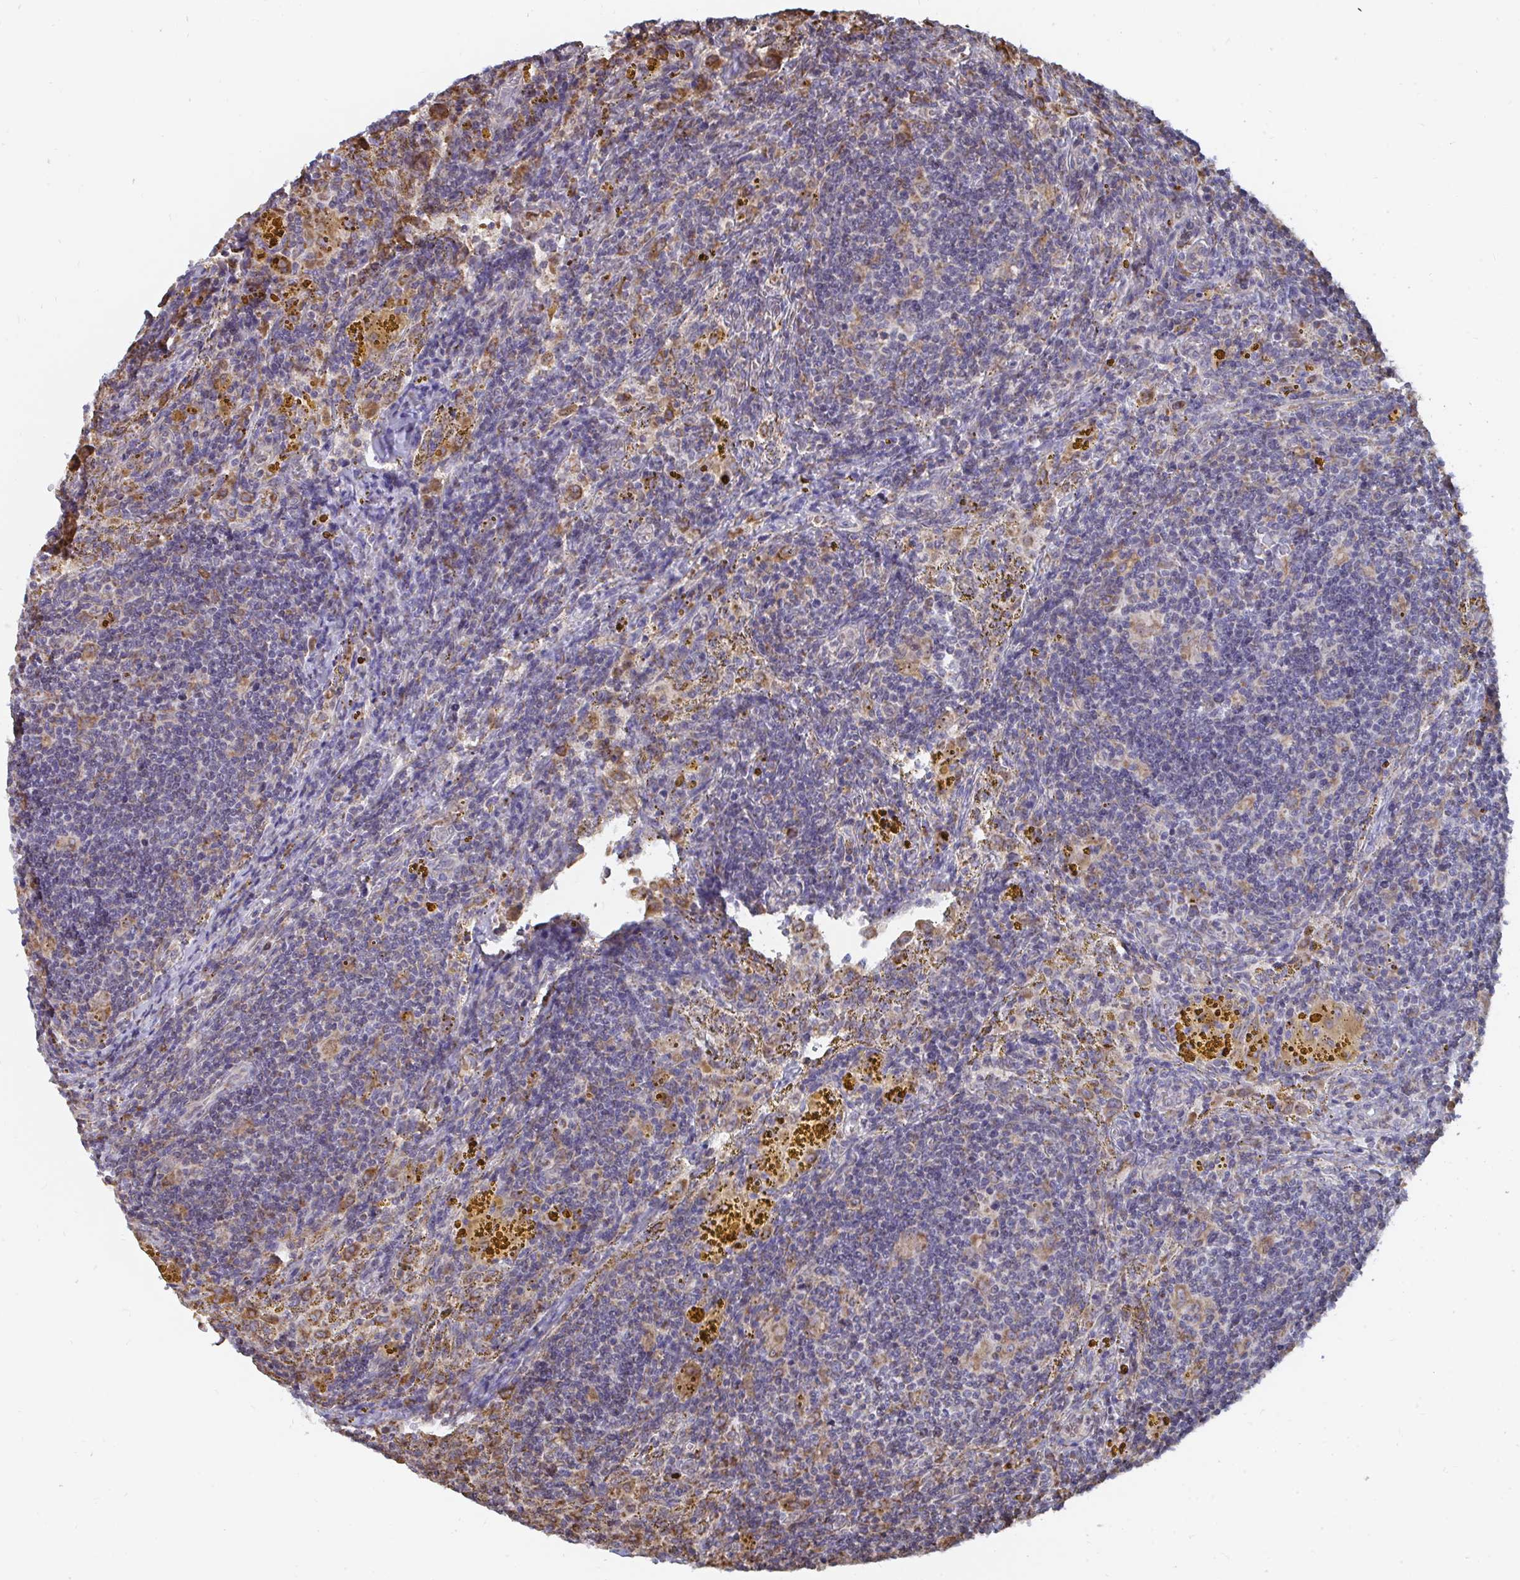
{"staining": {"intensity": "negative", "quantity": "none", "location": "none"}, "tissue": "lymphoma", "cell_type": "Tumor cells", "image_type": "cancer", "snomed": [{"axis": "morphology", "description": "Malignant lymphoma, non-Hodgkin's type, Low grade"}, {"axis": "topography", "description": "Spleen"}], "caption": "IHC micrograph of human malignant lymphoma, non-Hodgkin's type (low-grade) stained for a protein (brown), which reveals no expression in tumor cells.", "gene": "ELAVL1", "patient": {"sex": "female", "age": 70}}